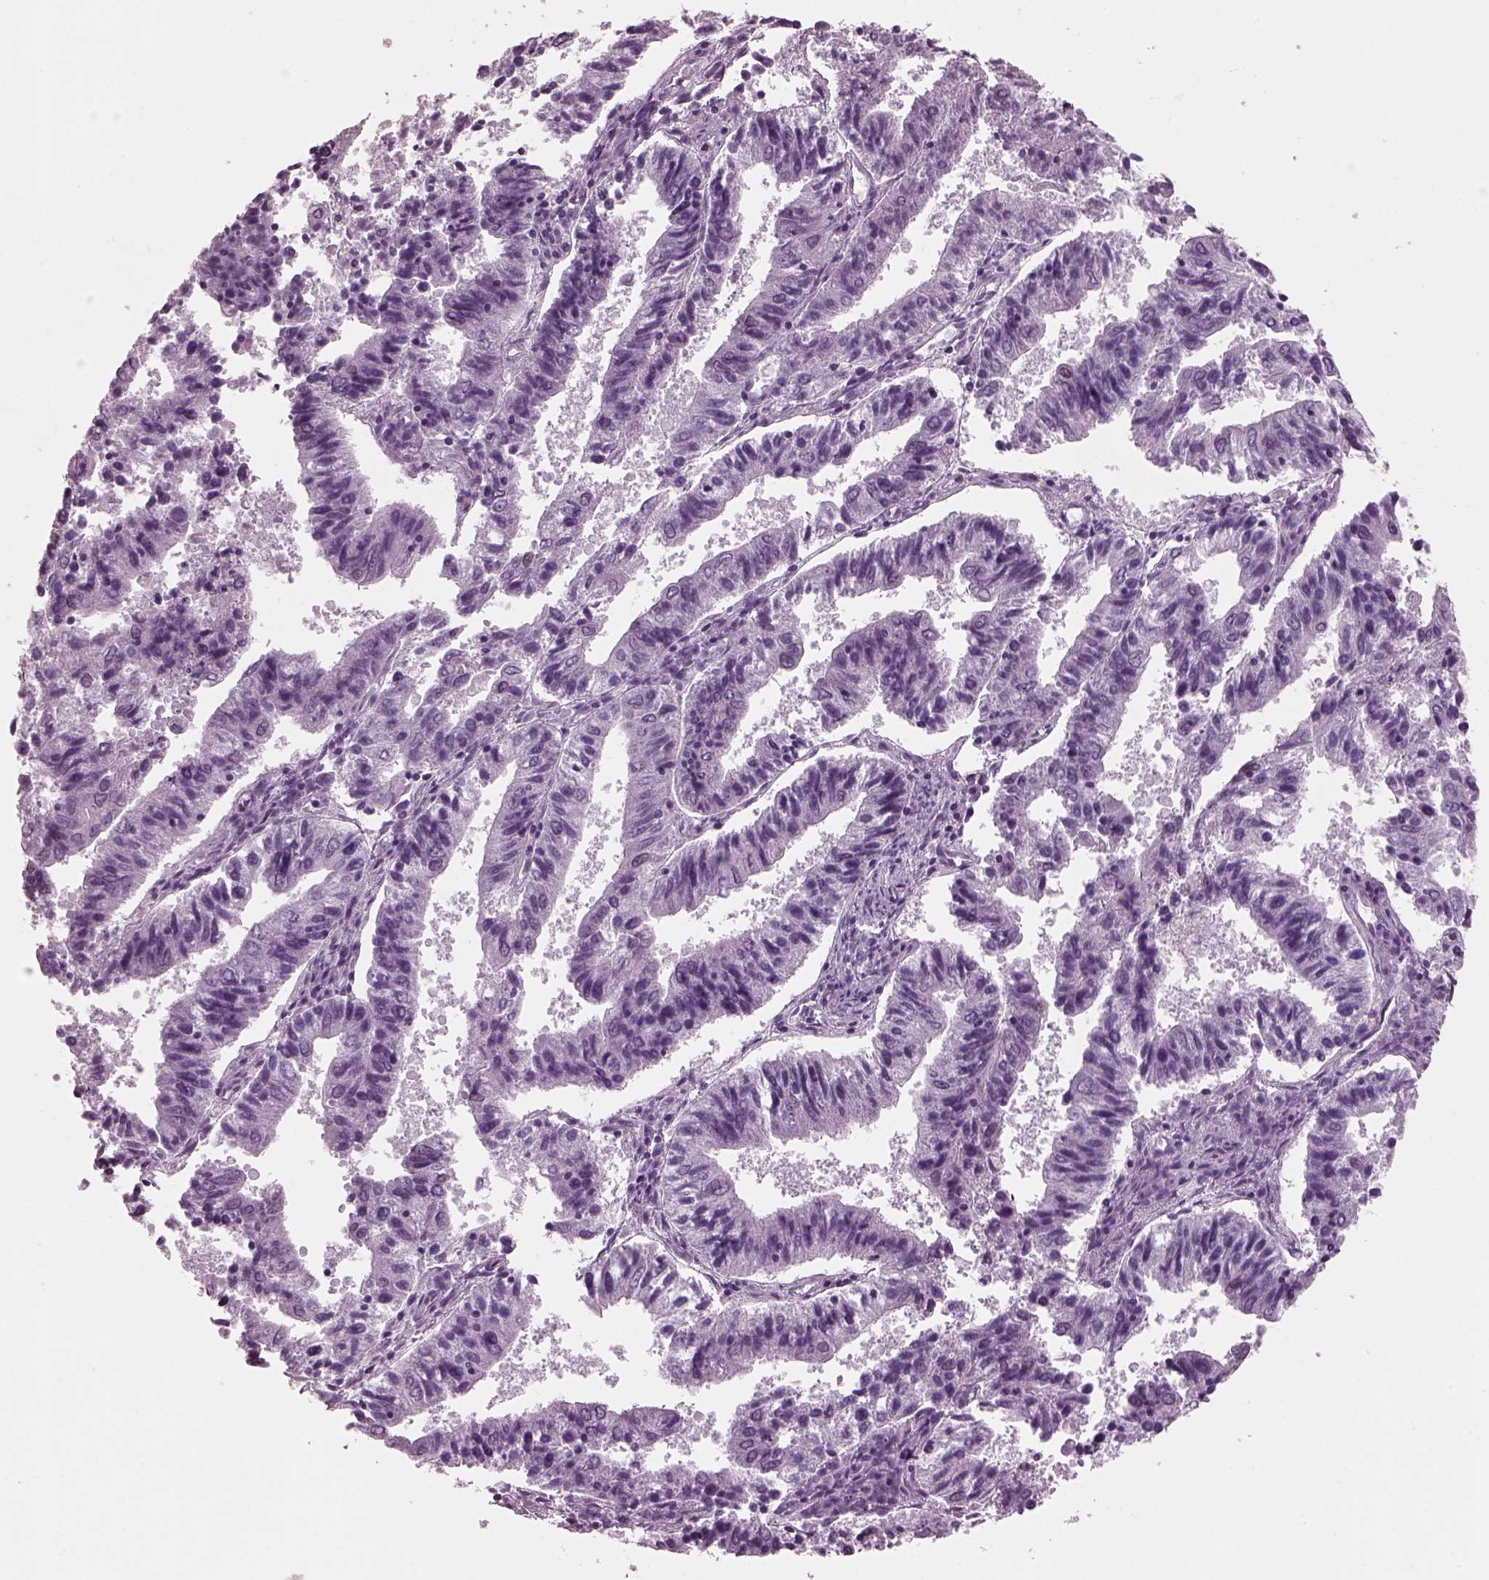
{"staining": {"intensity": "negative", "quantity": "none", "location": "none"}, "tissue": "endometrial cancer", "cell_type": "Tumor cells", "image_type": "cancer", "snomed": [{"axis": "morphology", "description": "Adenocarcinoma, NOS"}, {"axis": "topography", "description": "Endometrium"}], "caption": "High power microscopy image of an IHC image of endometrial cancer, revealing no significant staining in tumor cells.", "gene": "KRTAP3-2", "patient": {"sex": "female", "age": 82}}